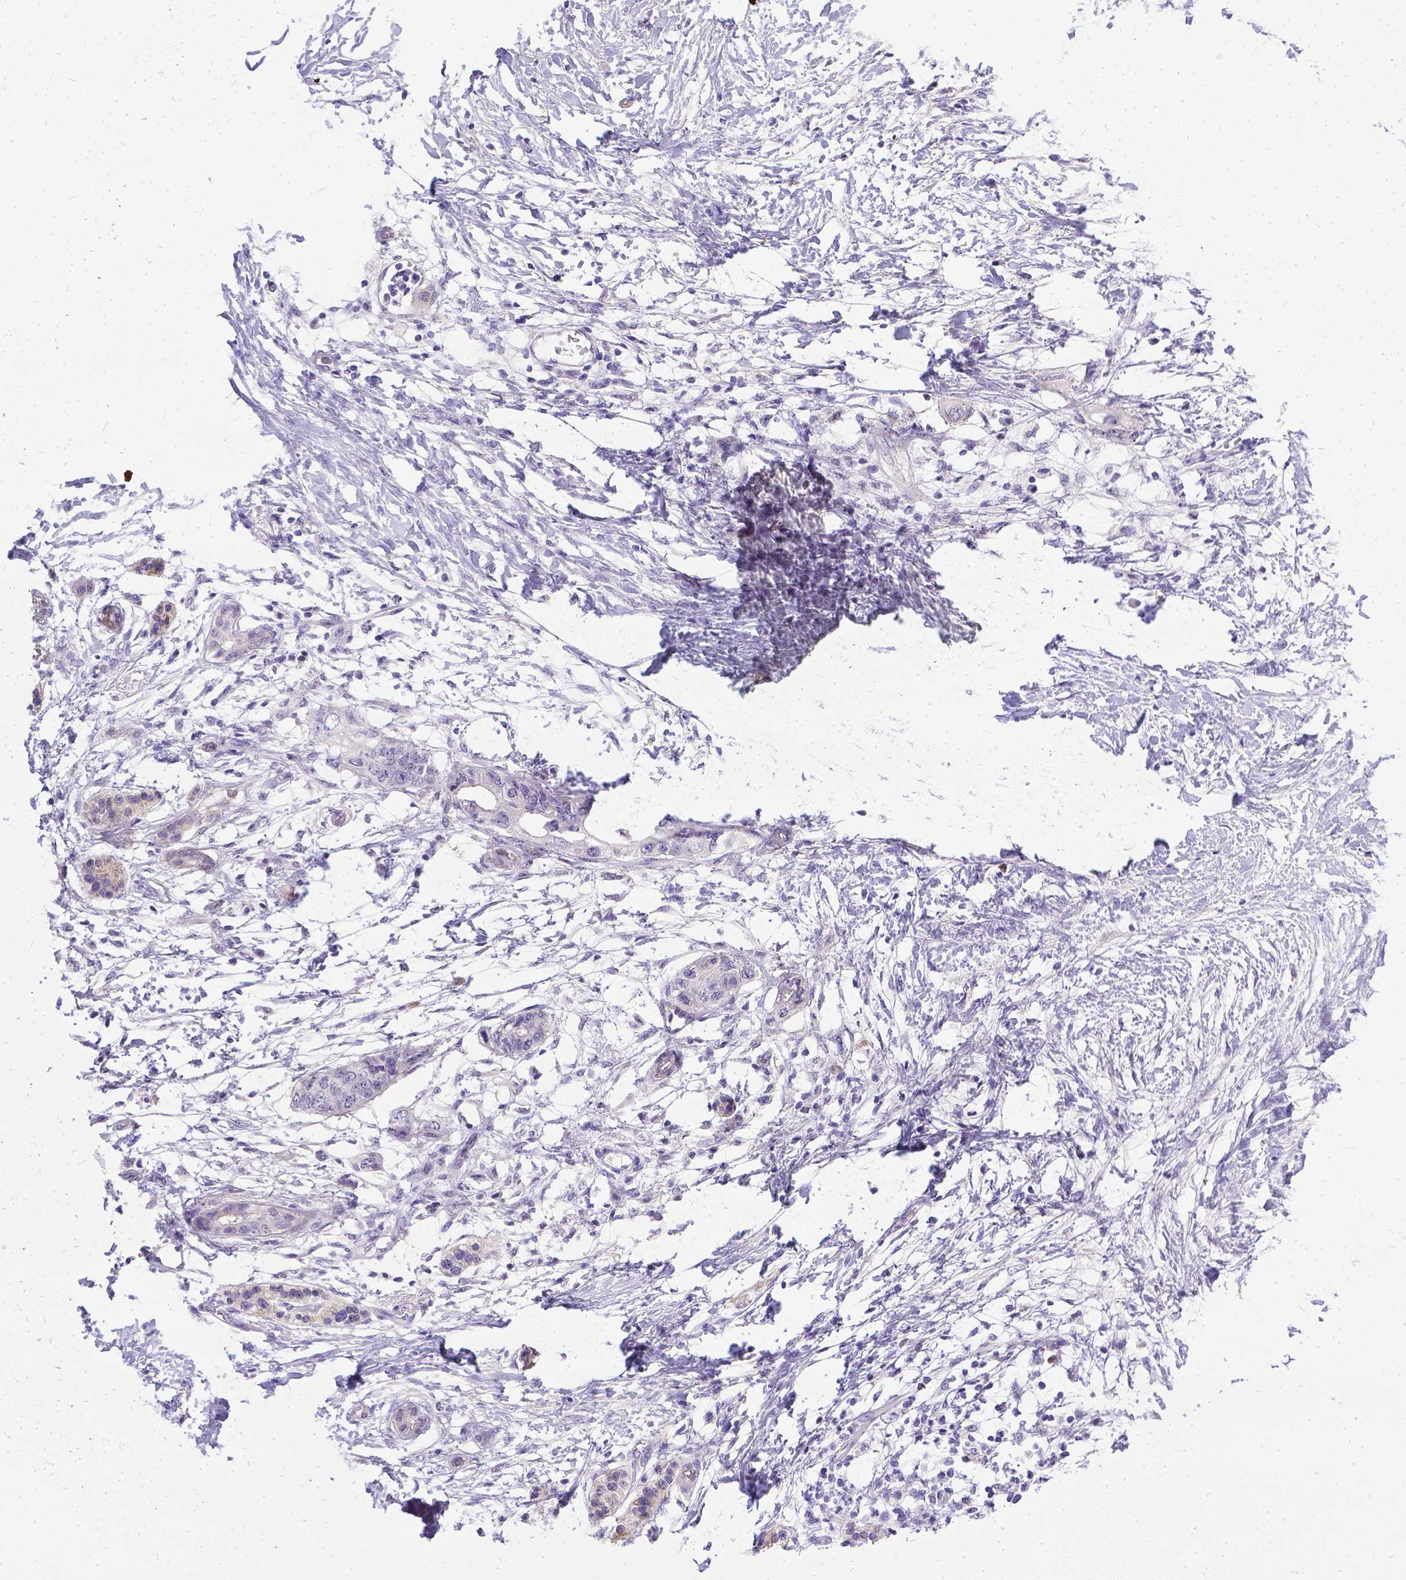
{"staining": {"intensity": "negative", "quantity": "none", "location": "none"}, "tissue": "pancreatic cancer", "cell_type": "Tumor cells", "image_type": "cancer", "snomed": [{"axis": "morphology", "description": "Adenocarcinoma, NOS"}, {"axis": "topography", "description": "Pancreas"}], "caption": "Tumor cells are negative for protein expression in human pancreatic cancer.", "gene": "DLEC1", "patient": {"sex": "female", "age": 72}}